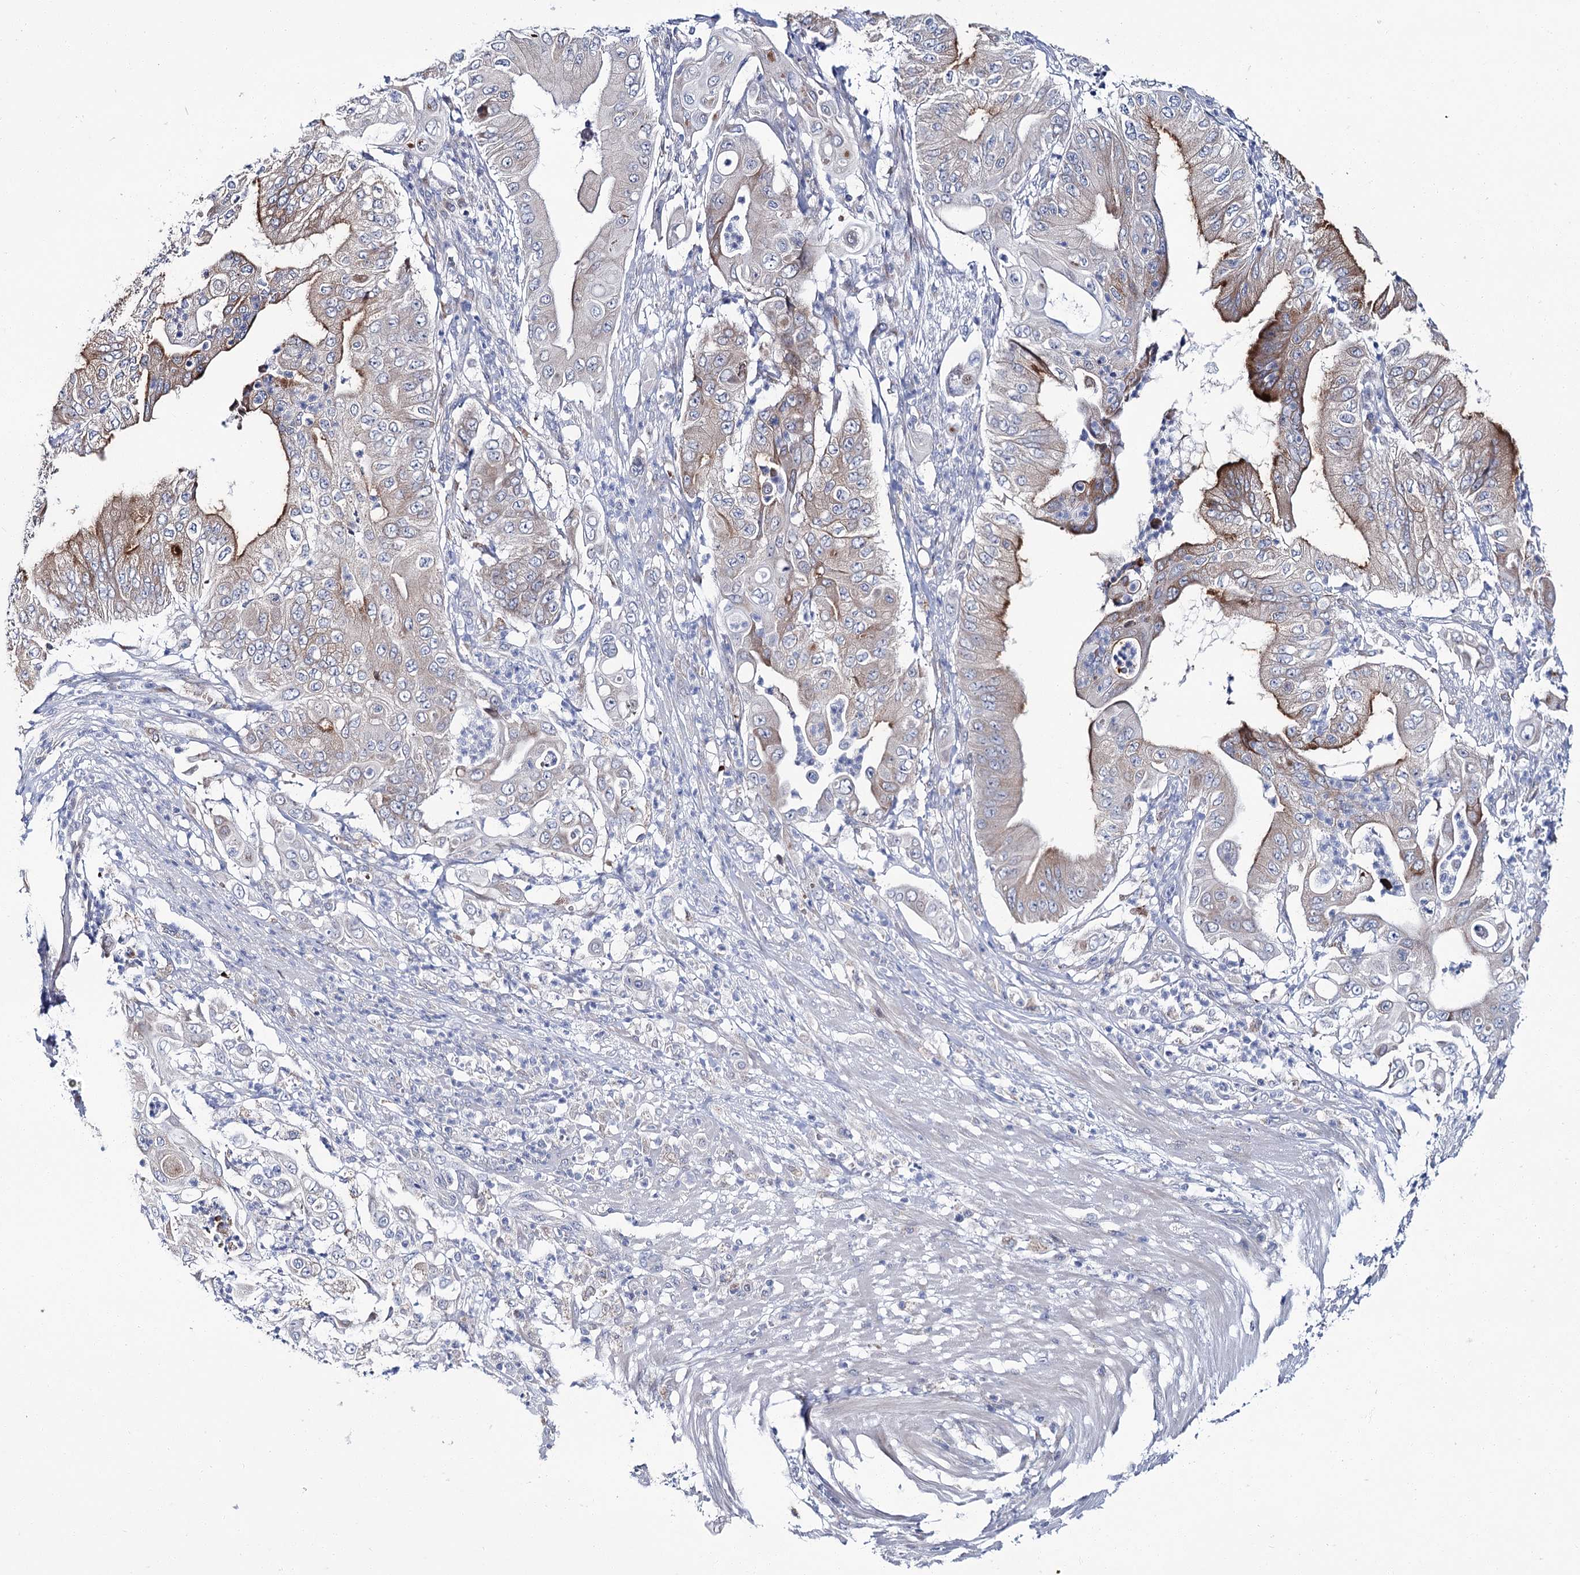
{"staining": {"intensity": "moderate", "quantity": "25%-75%", "location": "cytoplasmic/membranous"}, "tissue": "pancreatic cancer", "cell_type": "Tumor cells", "image_type": "cancer", "snomed": [{"axis": "morphology", "description": "Adenocarcinoma, NOS"}, {"axis": "topography", "description": "Pancreas"}], "caption": "This is a photomicrograph of IHC staining of adenocarcinoma (pancreatic), which shows moderate expression in the cytoplasmic/membranous of tumor cells.", "gene": "CPLANE1", "patient": {"sex": "female", "age": 77}}